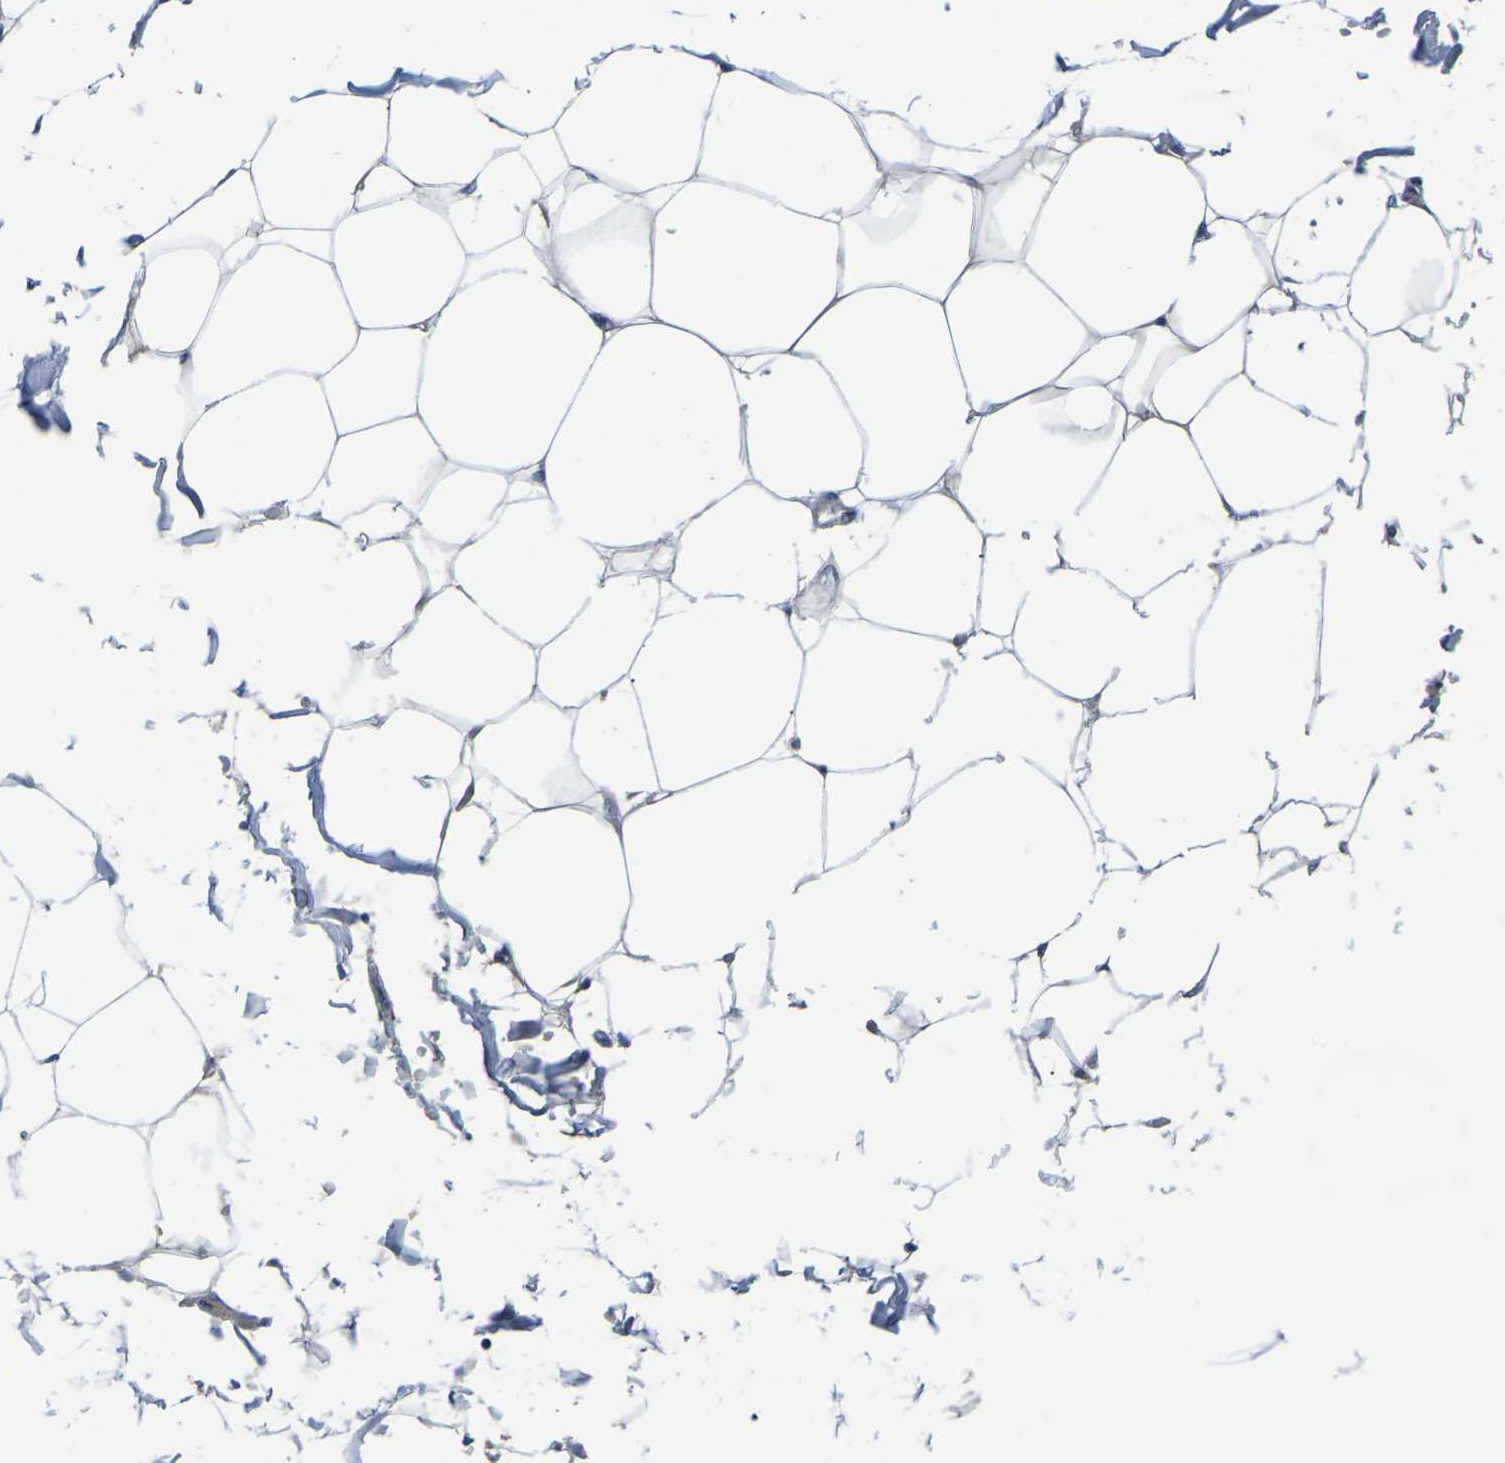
{"staining": {"intensity": "negative", "quantity": "none", "location": "none"}, "tissue": "adipose tissue", "cell_type": "Adipocytes", "image_type": "normal", "snomed": [{"axis": "morphology", "description": "Normal tissue, NOS"}, {"axis": "morphology", "description": "Adenocarcinoma, NOS"}, {"axis": "topography", "description": "Colon"}, {"axis": "topography", "description": "Peripheral nerve tissue"}], "caption": "DAB immunohistochemical staining of unremarkable adipose tissue demonstrates no significant positivity in adipocytes. (Stains: DAB immunohistochemistry (IHC) with hematoxylin counter stain, Microscopy: brightfield microscopy at high magnification).", "gene": "HIGD2B", "patient": {"sex": "male", "age": 14}}